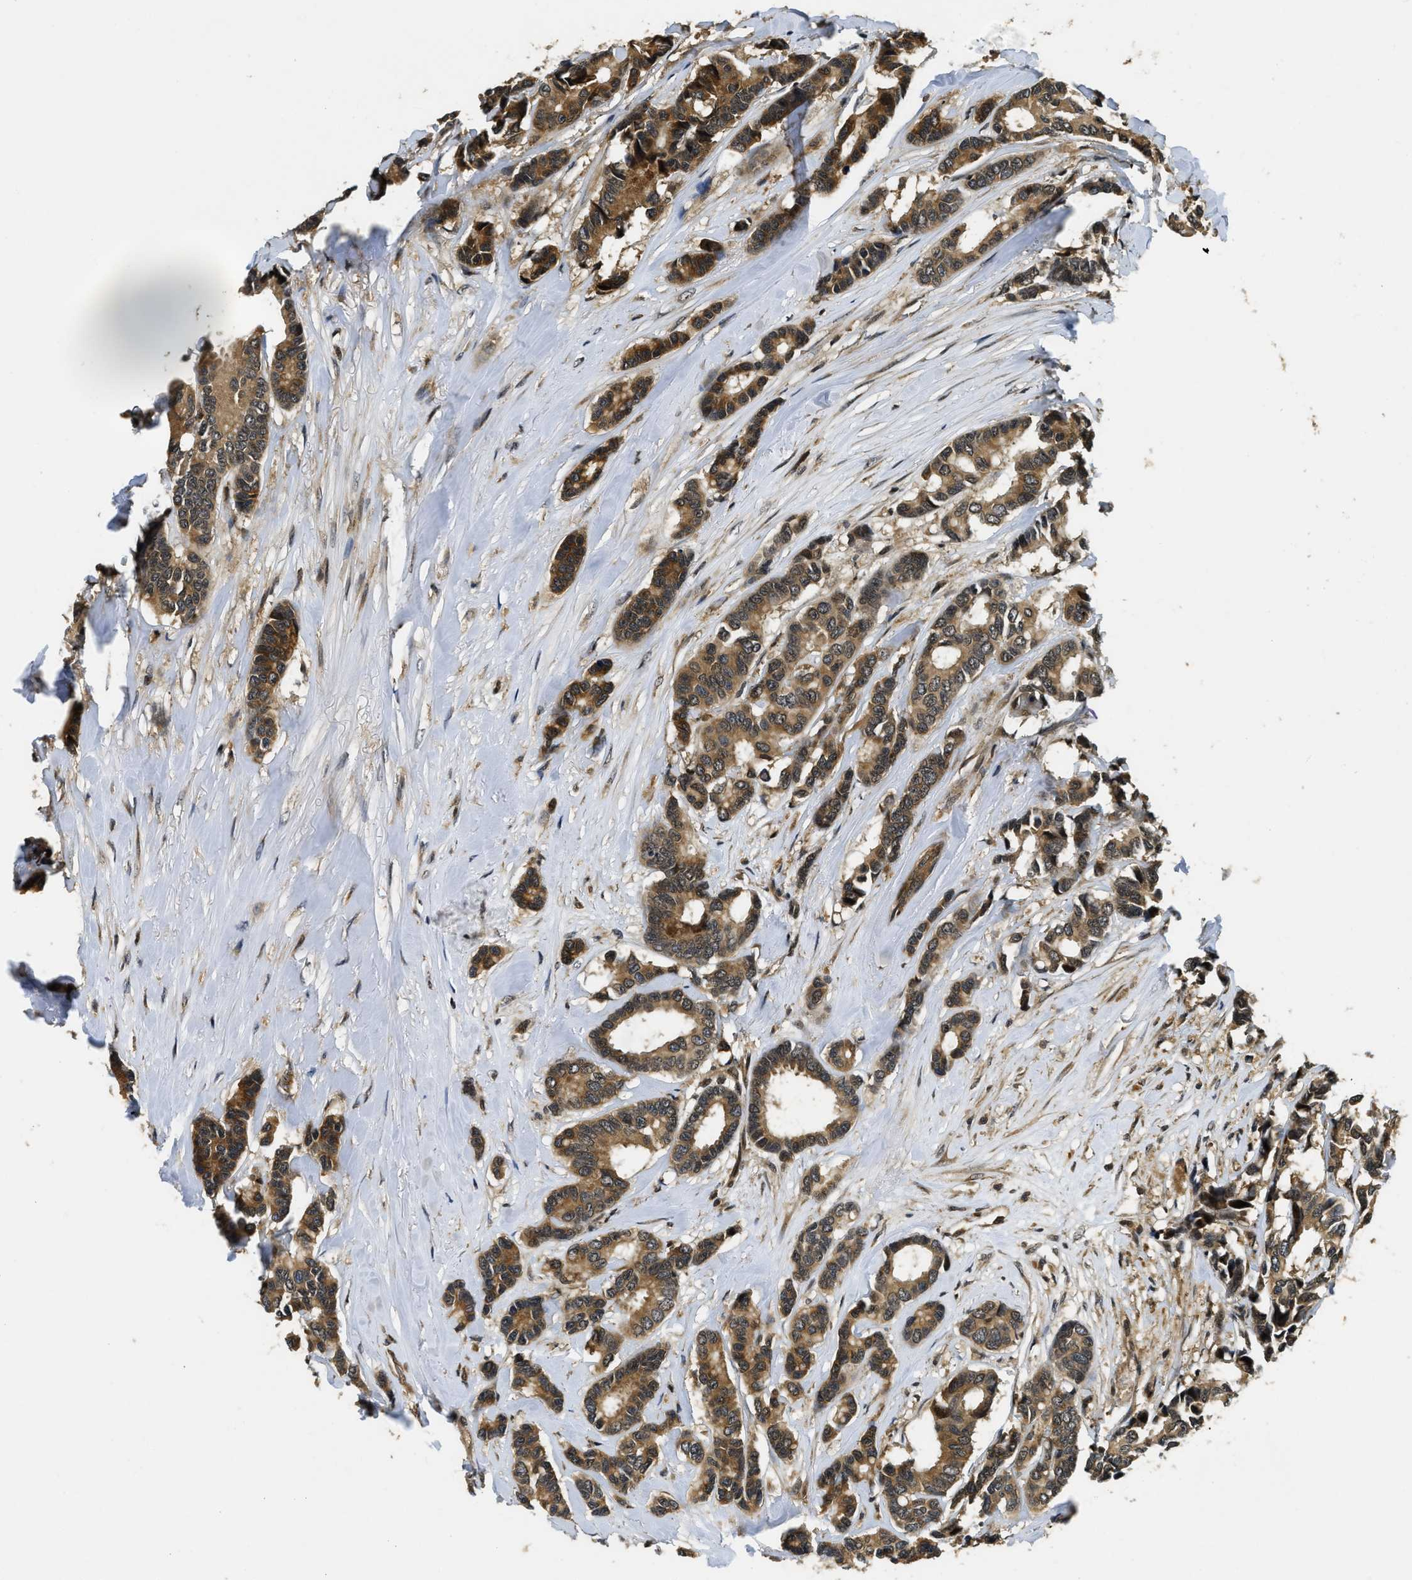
{"staining": {"intensity": "moderate", "quantity": ">75%", "location": "cytoplasmic/membranous"}, "tissue": "breast cancer", "cell_type": "Tumor cells", "image_type": "cancer", "snomed": [{"axis": "morphology", "description": "Duct carcinoma"}, {"axis": "topography", "description": "Breast"}], "caption": "Immunohistochemistry (IHC) (DAB) staining of invasive ductal carcinoma (breast) shows moderate cytoplasmic/membranous protein staining in approximately >75% of tumor cells. (Stains: DAB (3,3'-diaminobenzidine) in brown, nuclei in blue, Microscopy: brightfield microscopy at high magnification).", "gene": "ADSL", "patient": {"sex": "female", "age": 87}}